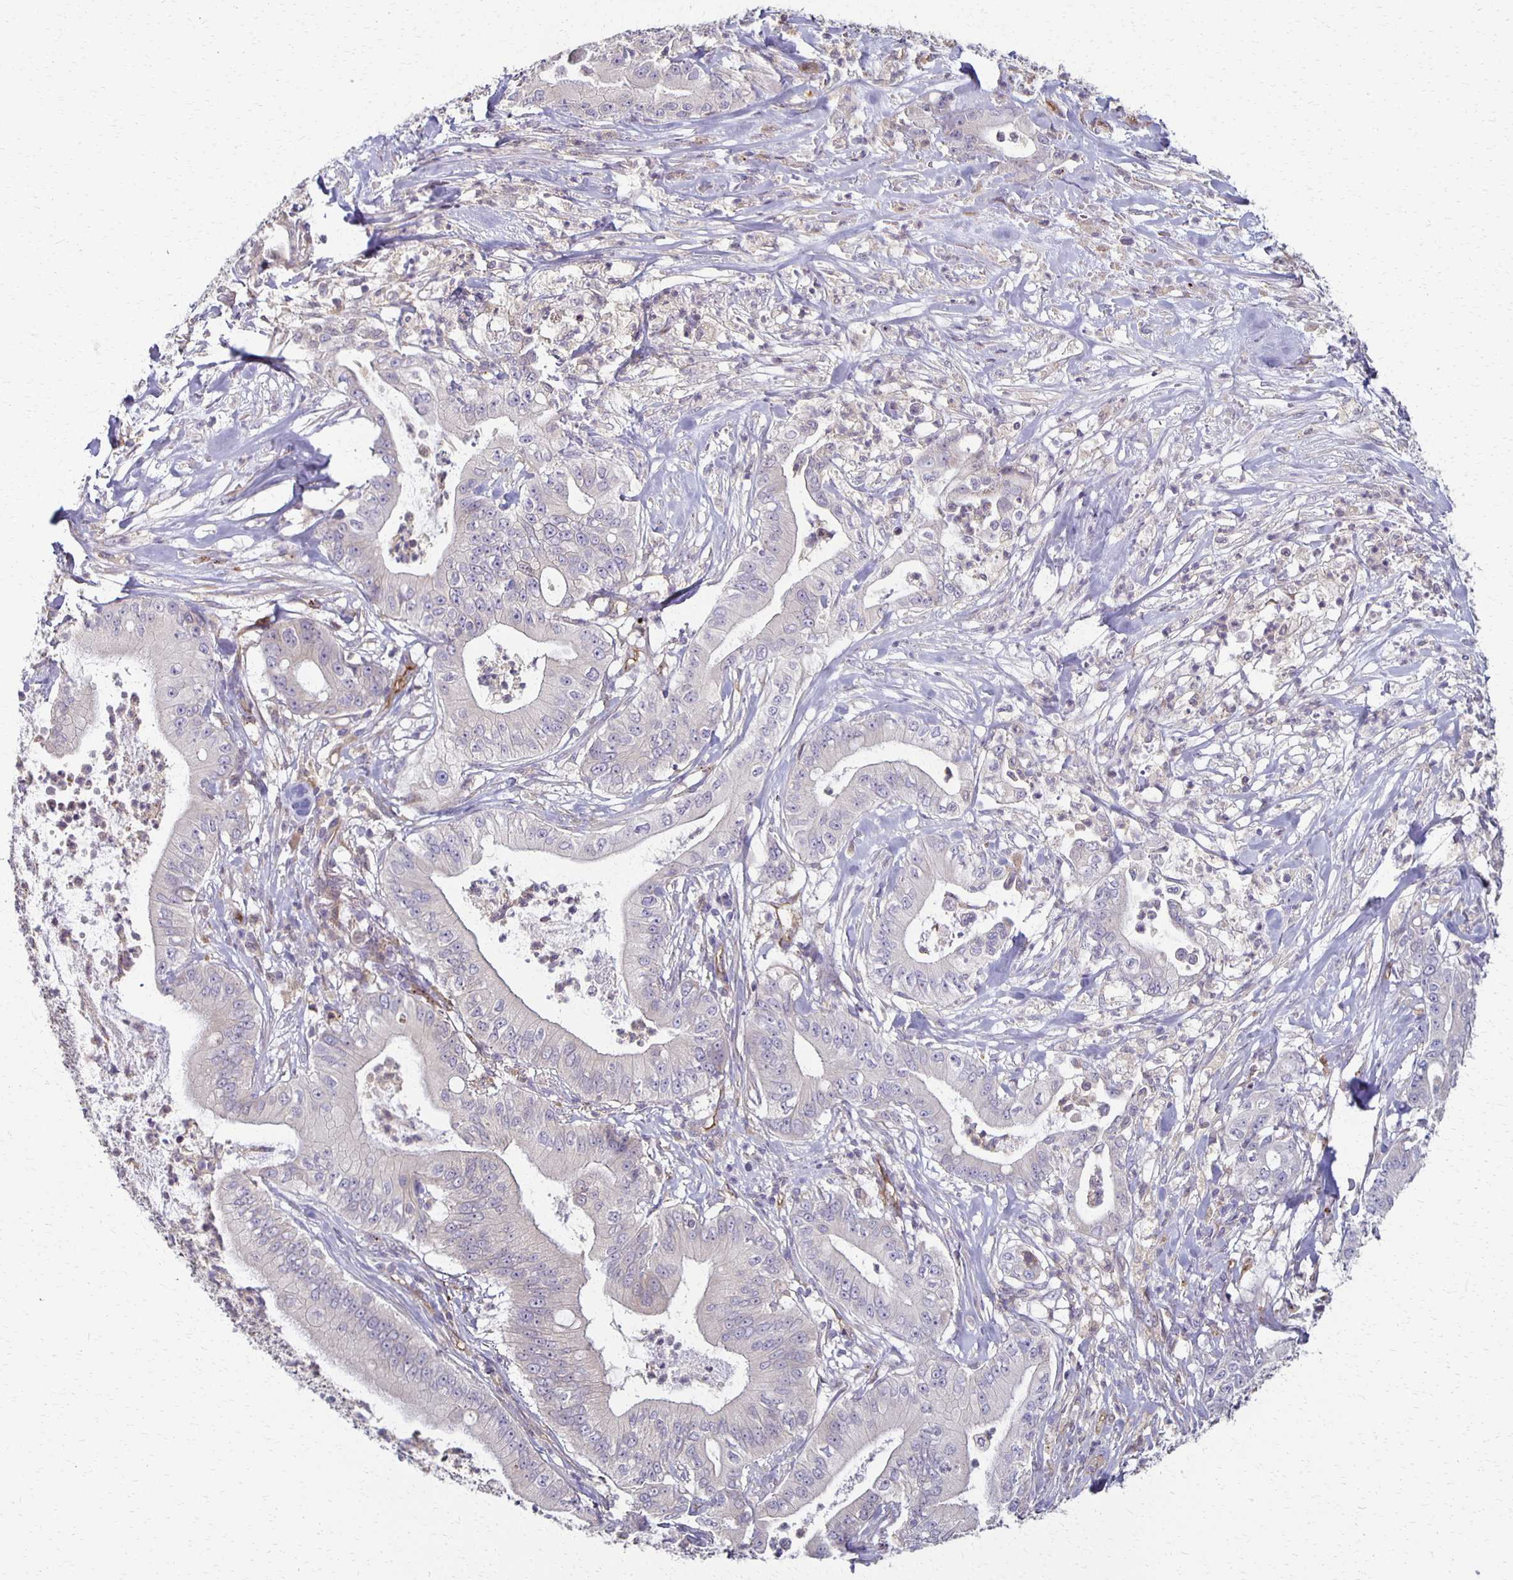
{"staining": {"intensity": "negative", "quantity": "none", "location": "none"}, "tissue": "pancreatic cancer", "cell_type": "Tumor cells", "image_type": "cancer", "snomed": [{"axis": "morphology", "description": "Adenocarcinoma, NOS"}, {"axis": "topography", "description": "Pancreas"}], "caption": "Adenocarcinoma (pancreatic) was stained to show a protein in brown. There is no significant positivity in tumor cells. (Stains: DAB (3,3'-diaminobenzidine) immunohistochemistry (IHC) with hematoxylin counter stain, Microscopy: brightfield microscopy at high magnification).", "gene": "GPX4", "patient": {"sex": "male", "age": 71}}